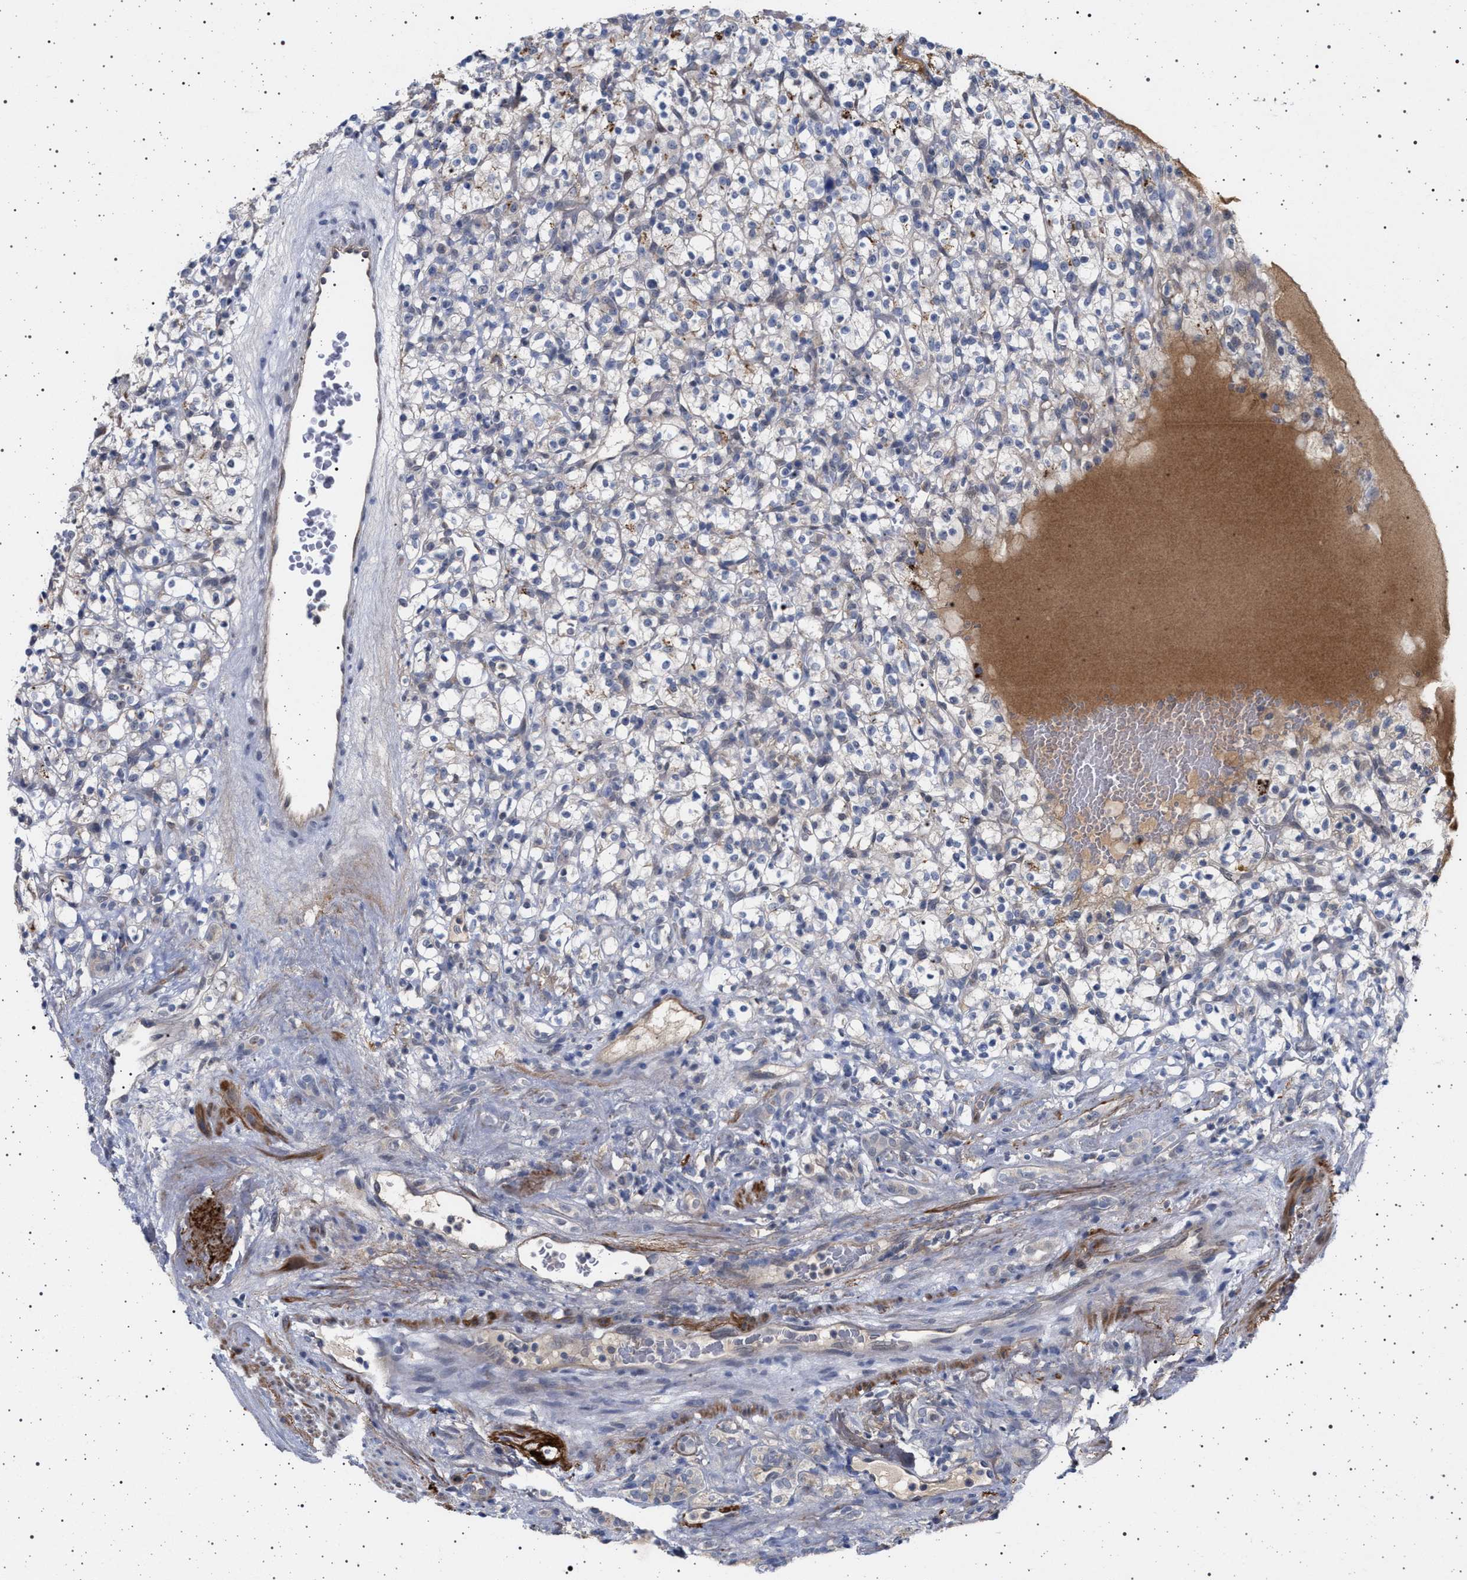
{"staining": {"intensity": "negative", "quantity": "none", "location": "none"}, "tissue": "renal cancer", "cell_type": "Tumor cells", "image_type": "cancer", "snomed": [{"axis": "morphology", "description": "Normal tissue, NOS"}, {"axis": "morphology", "description": "Adenocarcinoma, NOS"}, {"axis": "topography", "description": "Kidney"}], "caption": "This is an immunohistochemistry photomicrograph of renal adenocarcinoma. There is no staining in tumor cells.", "gene": "RBM48", "patient": {"sex": "female", "age": 72}}